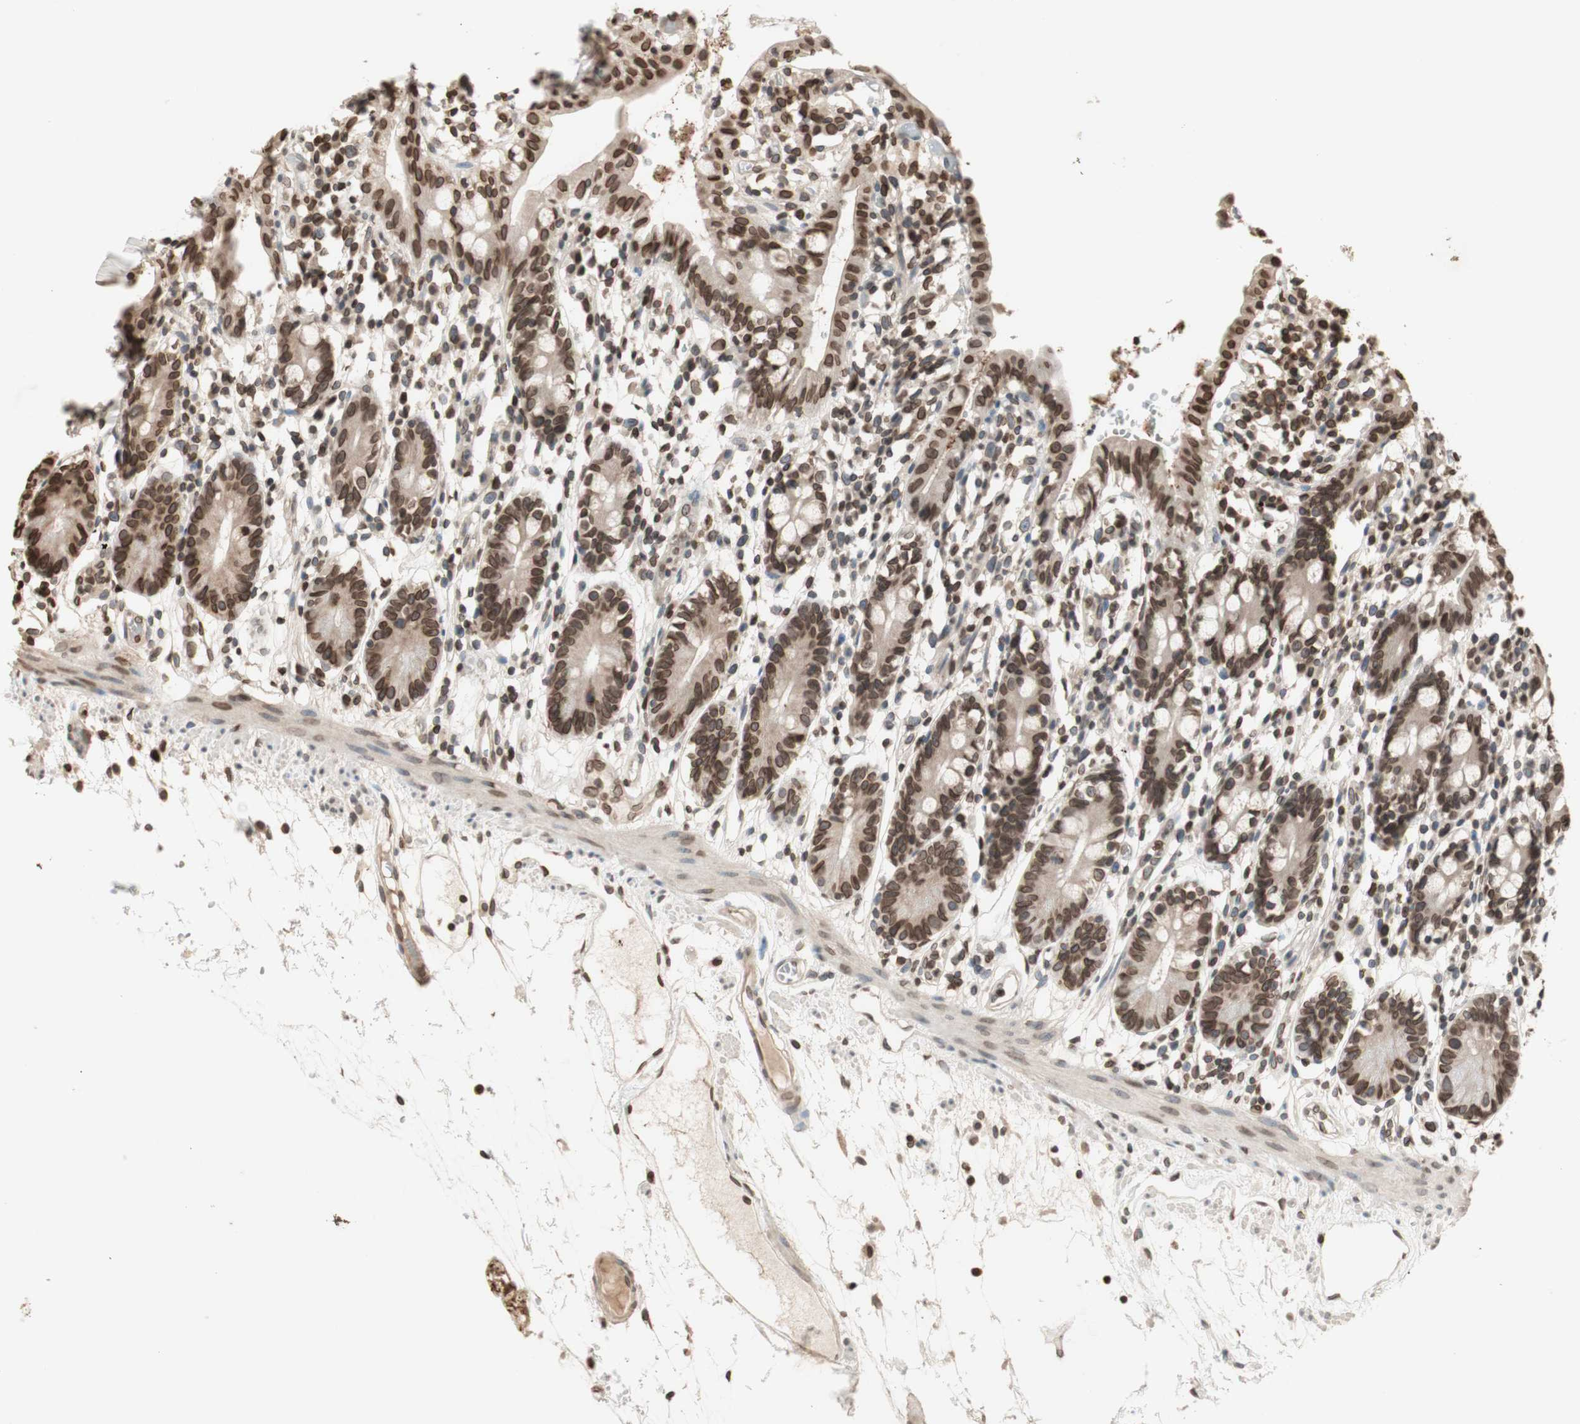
{"staining": {"intensity": "moderate", "quantity": ">75%", "location": "cytoplasmic/membranous,nuclear"}, "tissue": "small intestine", "cell_type": "Glandular cells", "image_type": "normal", "snomed": [{"axis": "morphology", "description": "Normal tissue, NOS"}, {"axis": "morphology", "description": "Cystadenocarcinoma, serous, Metastatic site"}, {"axis": "topography", "description": "Small intestine"}], "caption": "Immunohistochemical staining of normal small intestine reveals >75% levels of moderate cytoplasmic/membranous,nuclear protein expression in about >75% of glandular cells. The staining was performed using DAB (3,3'-diaminobenzidine), with brown indicating positive protein expression. Nuclei are stained blue with hematoxylin.", "gene": "TMPO", "patient": {"sex": "female", "age": 61}}